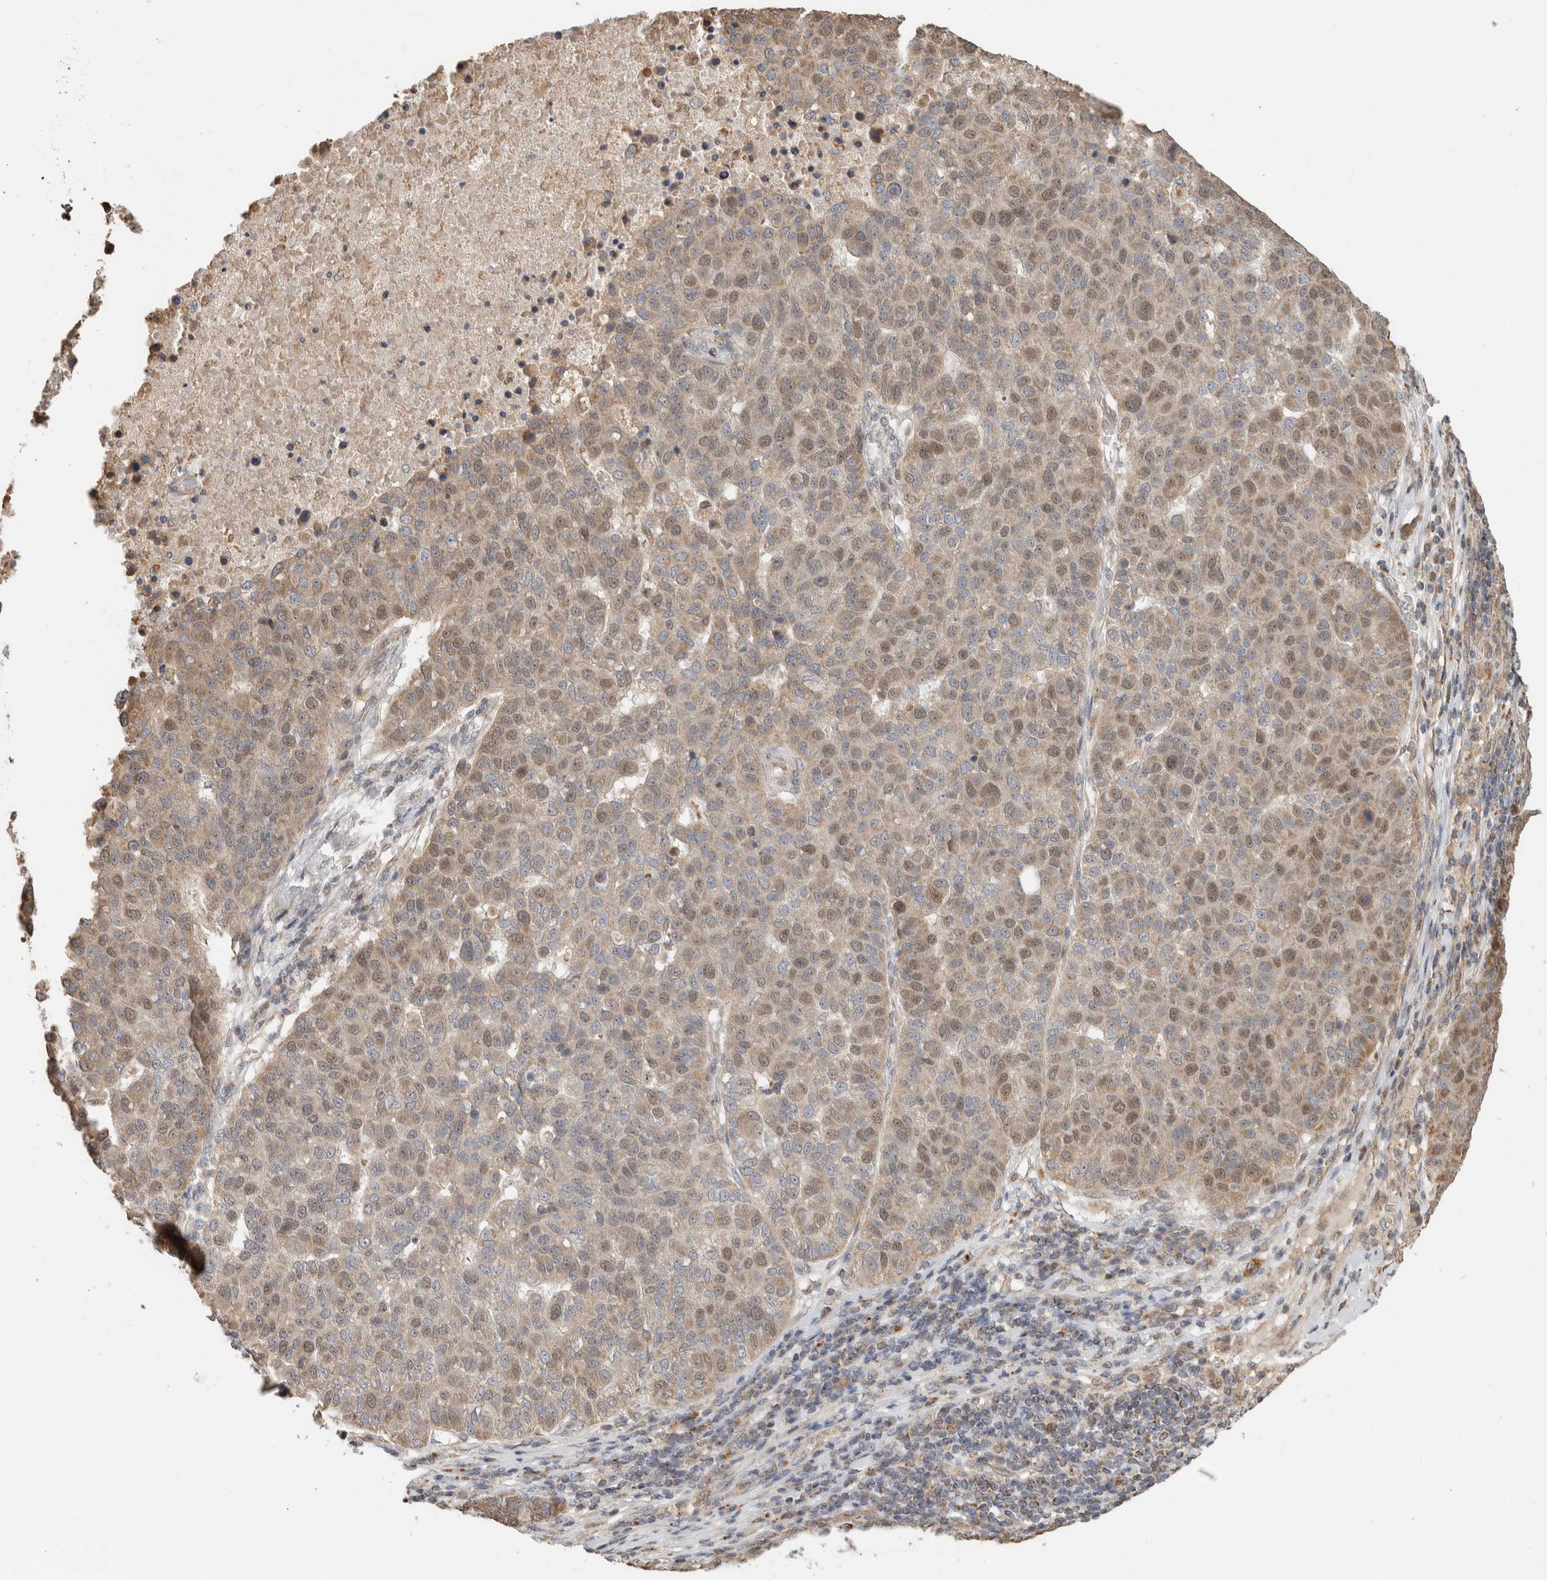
{"staining": {"intensity": "weak", "quantity": "25%-75%", "location": "cytoplasmic/membranous,nuclear"}, "tissue": "pancreatic cancer", "cell_type": "Tumor cells", "image_type": "cancer", "snomed": [{"axis": "morphology", "description": "Adenocarcinoma, NOS"}, {"axis": "topography", "description": "Pancreas"}], "caption": "Pancreatic adenocarcinoma stained for a protein reveals weak cytoplasmic/membranous and nuclear positivity in tumor cells.", "gene": "GINS4", "patient": {"sex": "female", "age": 61}}